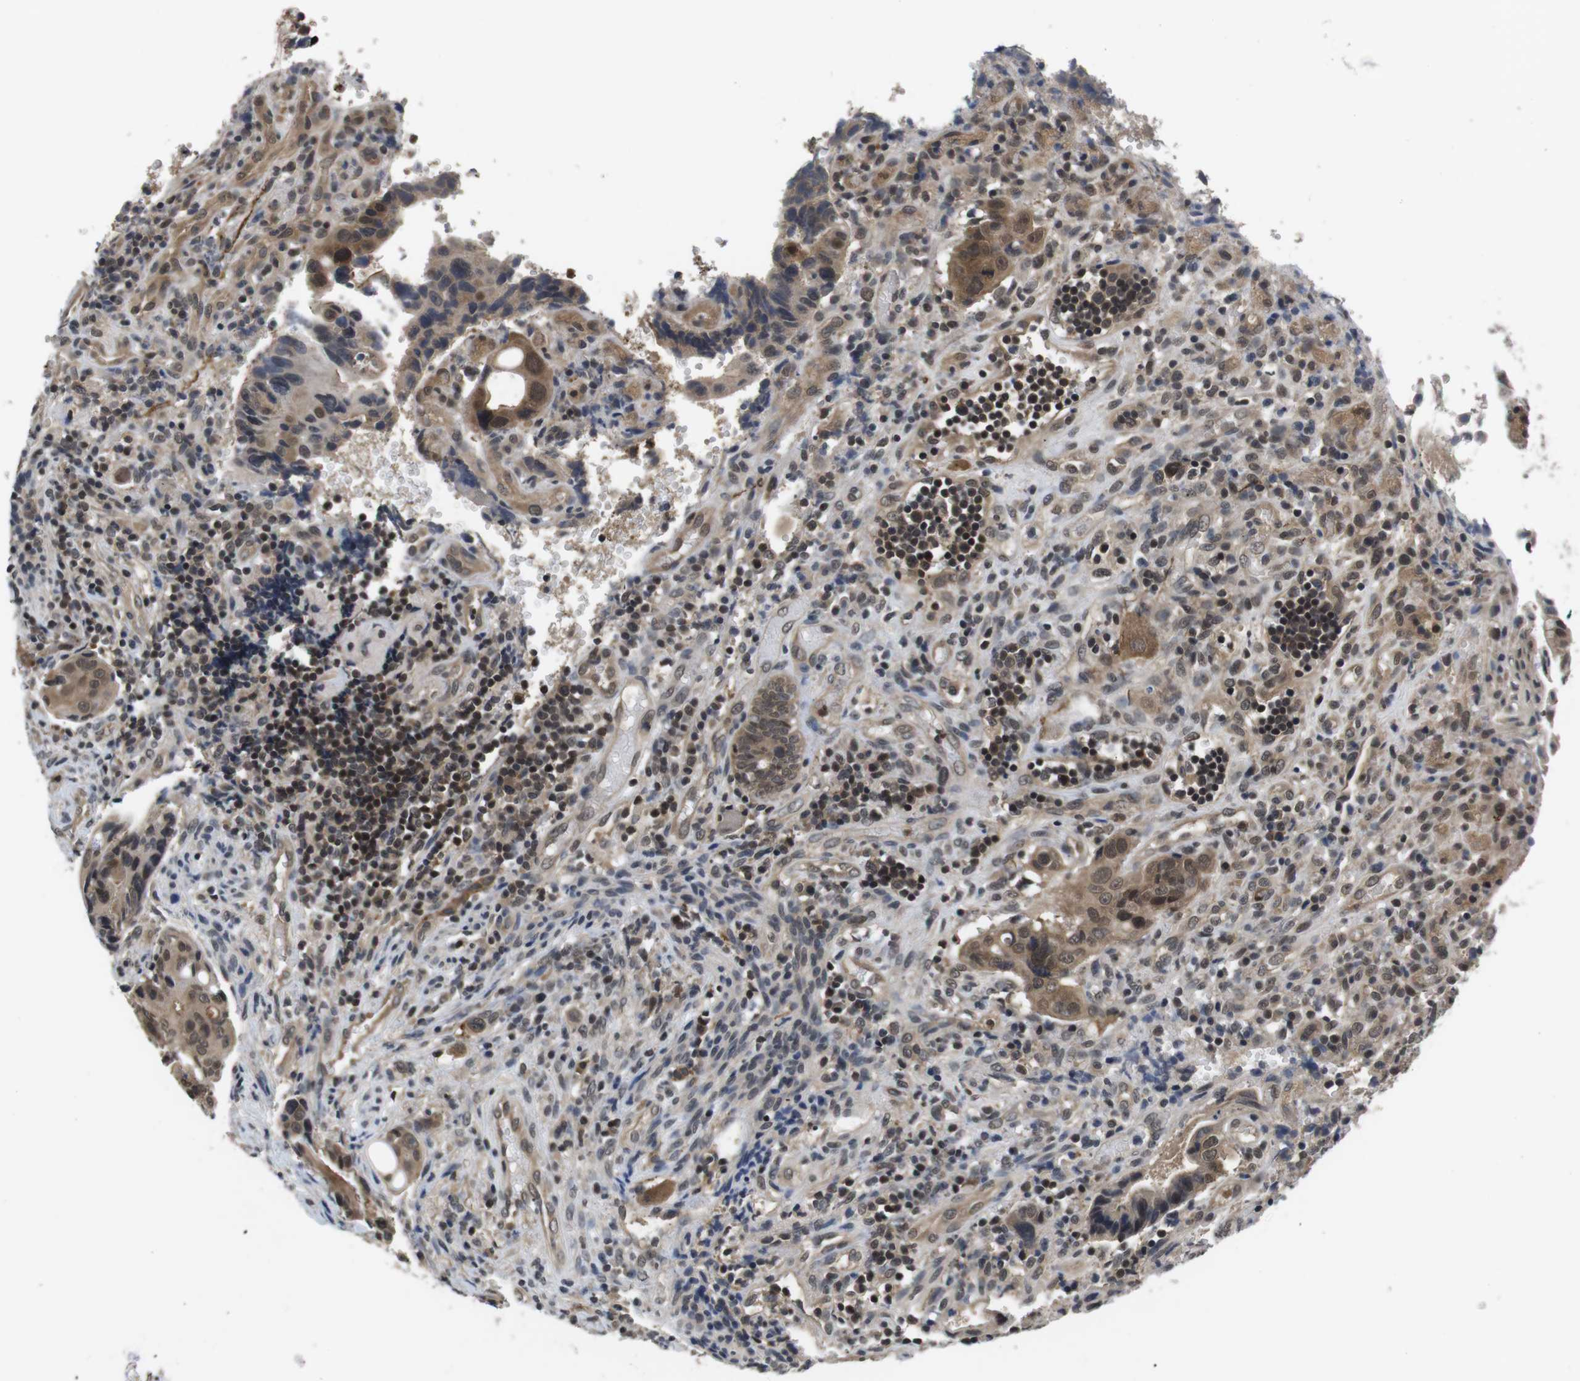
{"staining": {"intensity": "weak", "quantity": ">75%", "location": "cytoplasmic/membranous,nuclear"}, "tissue": "colorectal cancer", "cell_type": "Tumor cells", "image_type": "cancer", "snomed": [{"axis": "morphology", "description": "Adenocarcinoma, NOS"}, {"axis": "topography", "description": "Colon"}], "caption": "Tumor cells exhibit low levels of weak cytoplasmic/membranous and nuclear expression in approximately >75% of cells in colorectal cancer (adenocarcinoma).", "gene": "FADD", "patient": {"sex": "female", "age": 57}}